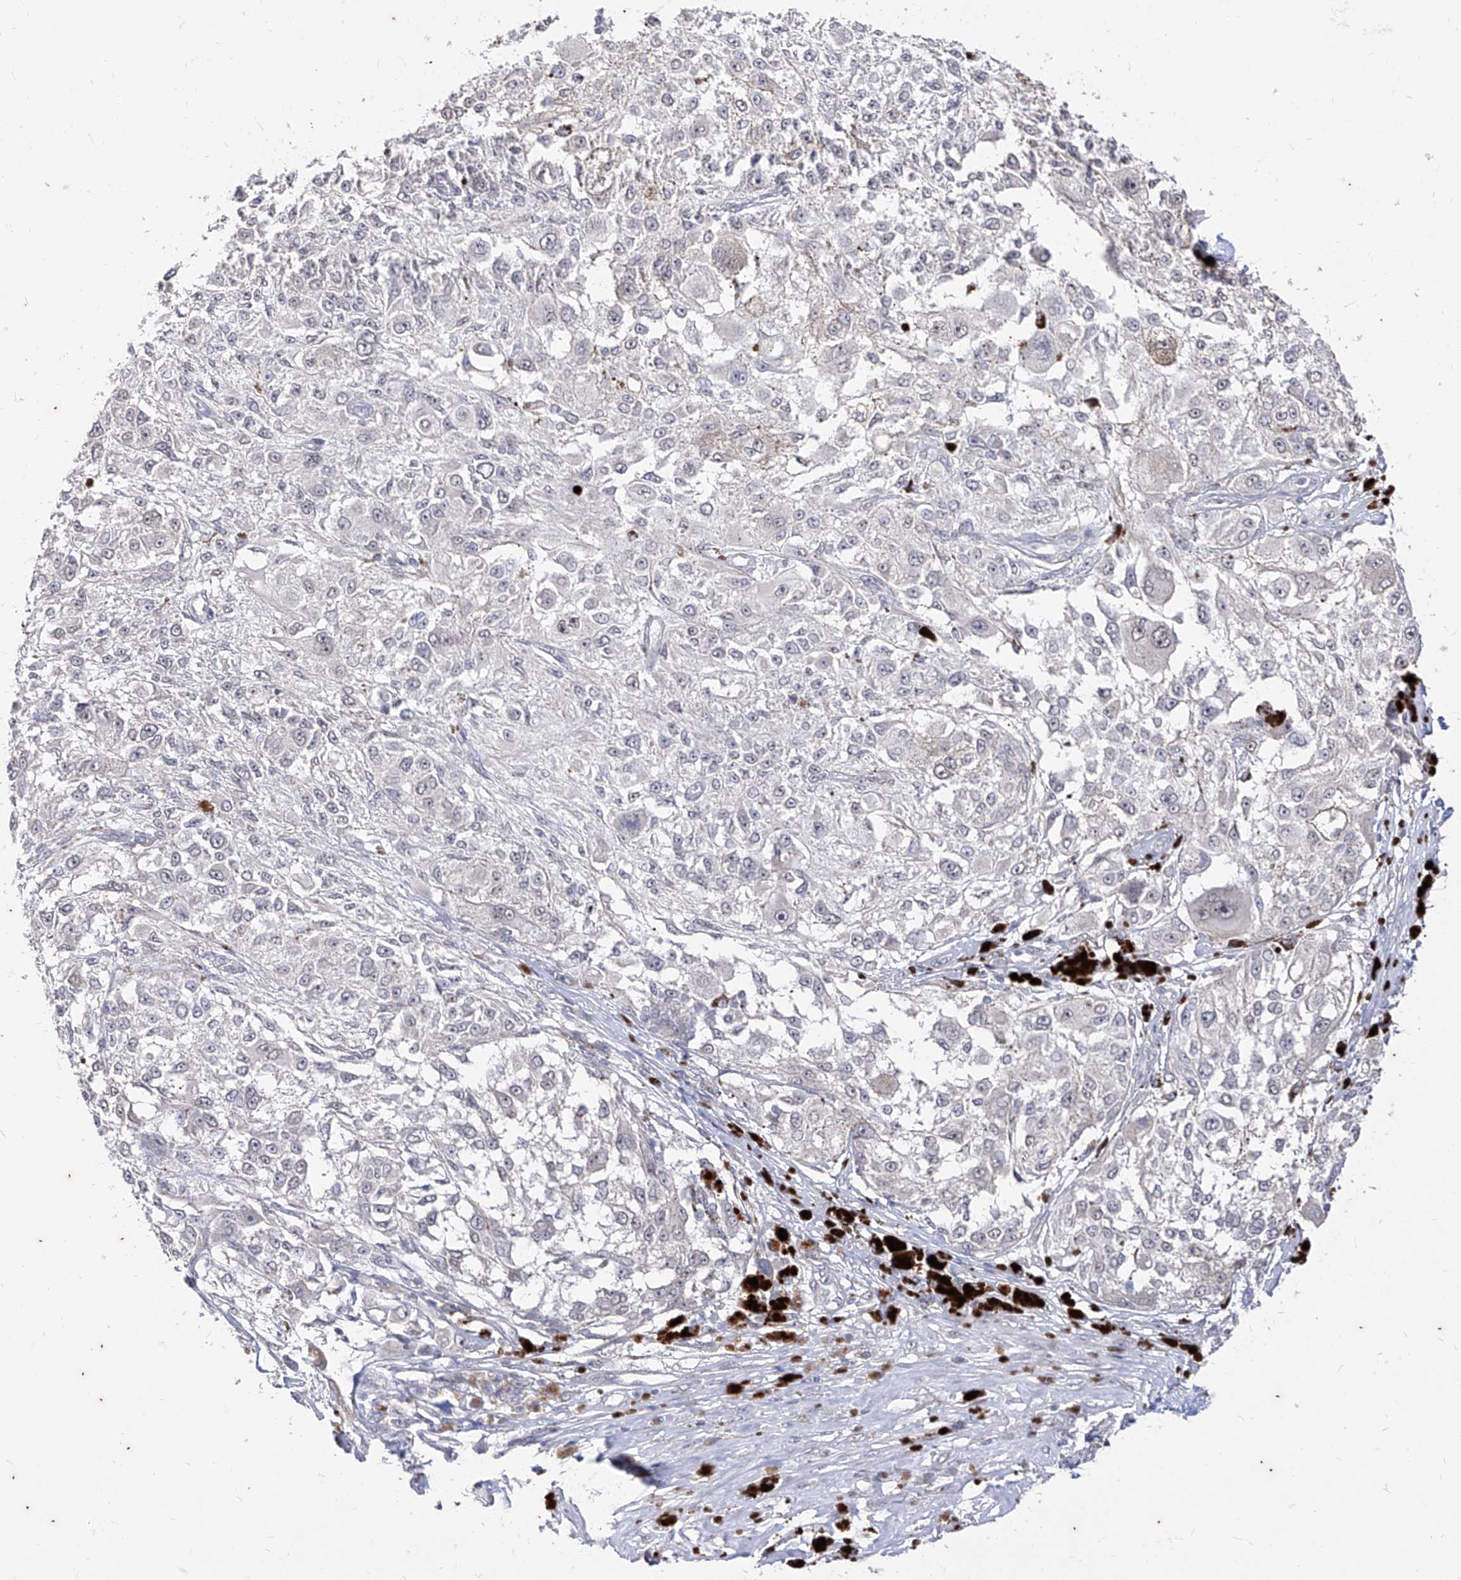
{"staining": {"intensity": "negative", "quantity": "none", "location": "none"}, "tissue": "melanoma", "cell_type": "Tumor cells", "image_type": "cancer", "snomed": [{"axis": "morphology", "description": "Necrosis, NOS"}, {"axis": "morphology", "description": "Malignant melanoma, NOS"}, {"axis": "topography", "description": "Skin"}], "caption": "A high-resolution image shows immunohistochemistry staining of malignant melanoma, which reveals no significant expression in tumor cells.", "gene": "PHF20L1", "patient": {"sex": "female", "age": 87}}